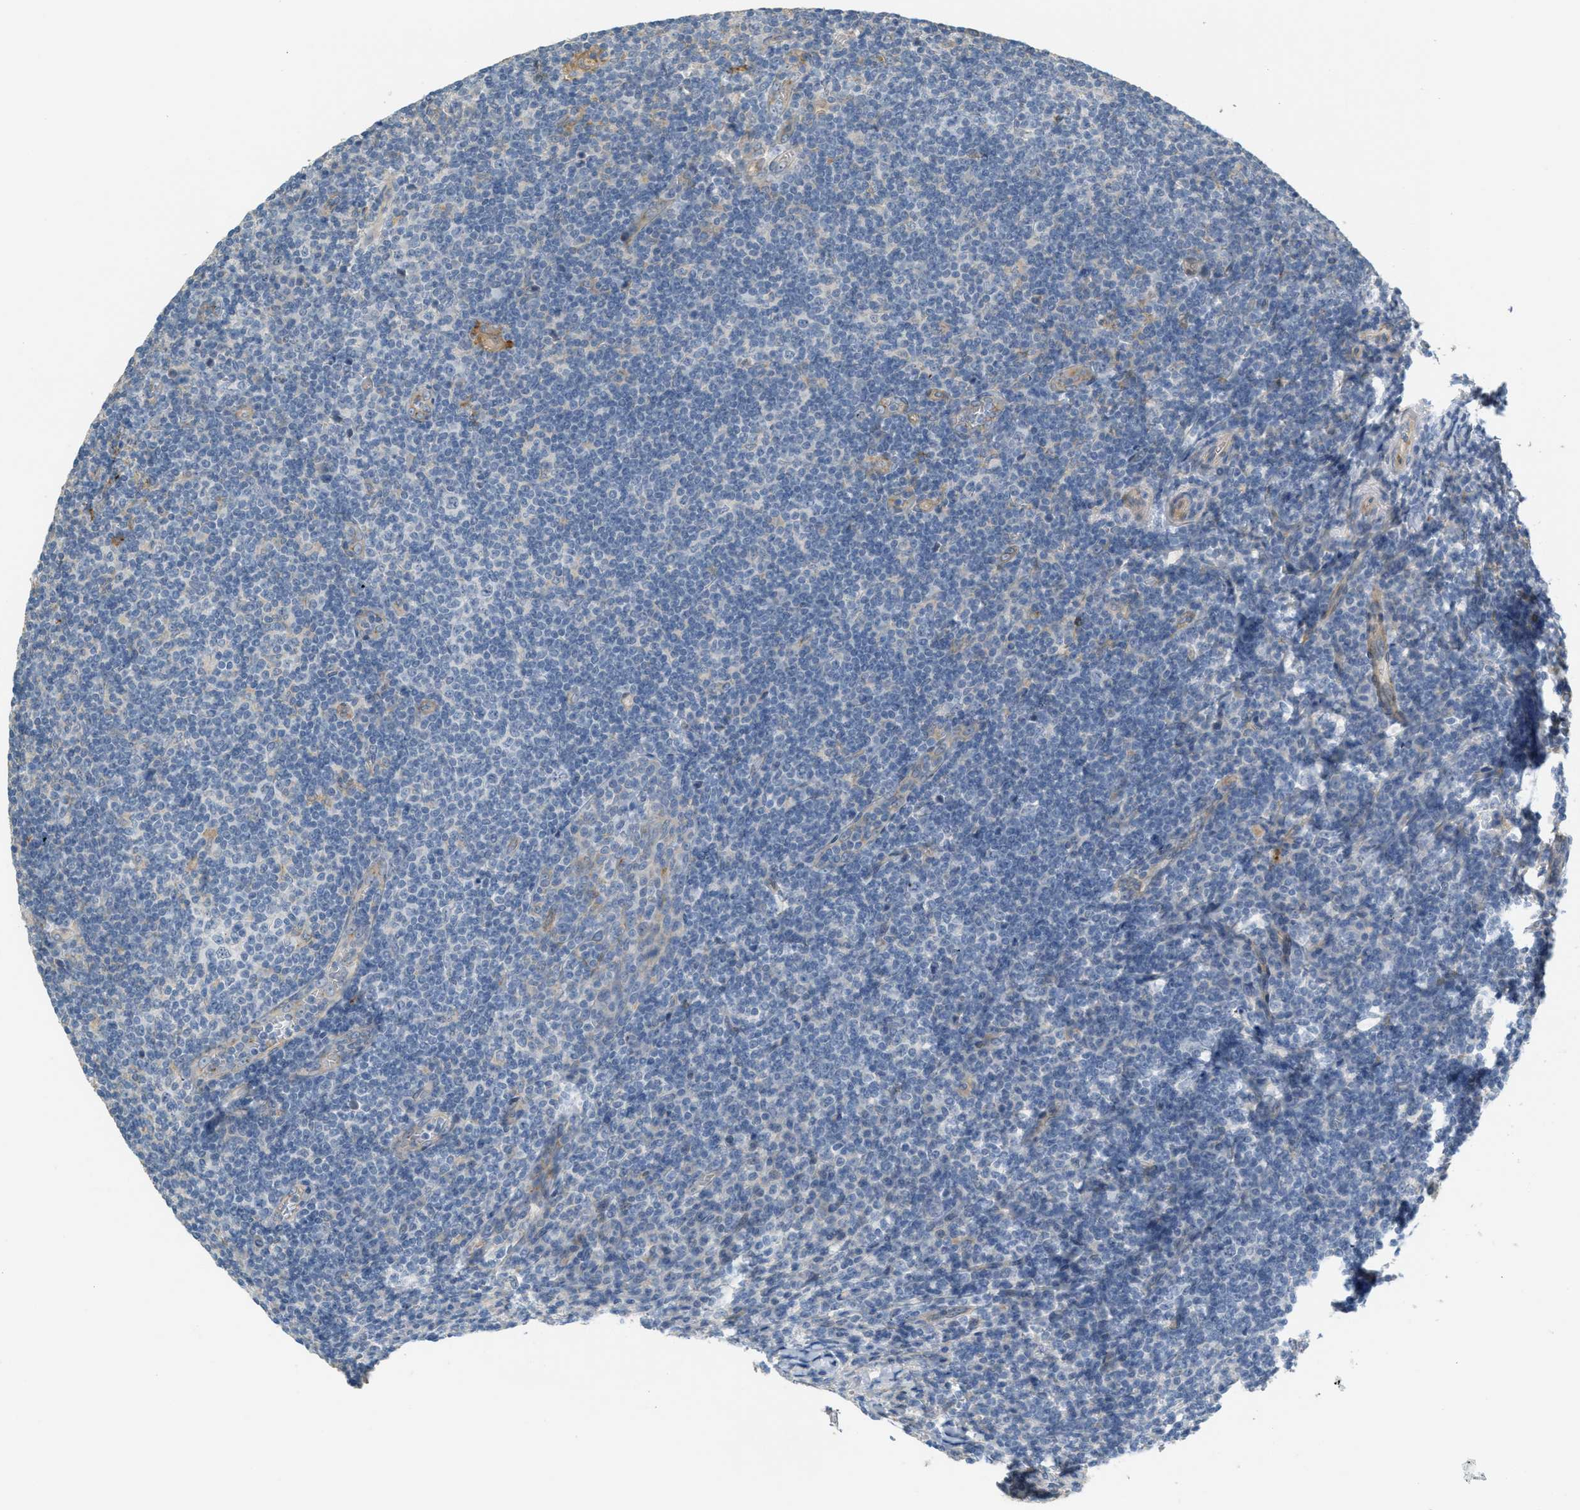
{"staining": {"intensity": "negative", "quantity": "none", "location": "none"}, "tissue": "tonsil", "cell_type": "Germinal center cells", "image_type": "normal", "snomed": [{"axis": "morphology", "description": "Normal tissue, NOS"}, {"axis": "topography", "description": "Tonsil"}], "caption": "This image is of benign tonsil stained with immunohistochemistry (IHC) to label a protein in brown with the nuclei are counter-stained blue. There is no staining in germinal center cells. (Immunohistochemistry, brightfield microscopy, high magnification).", "gene": "ADCY5", "patient": {"sex": "male", "age": 37}}